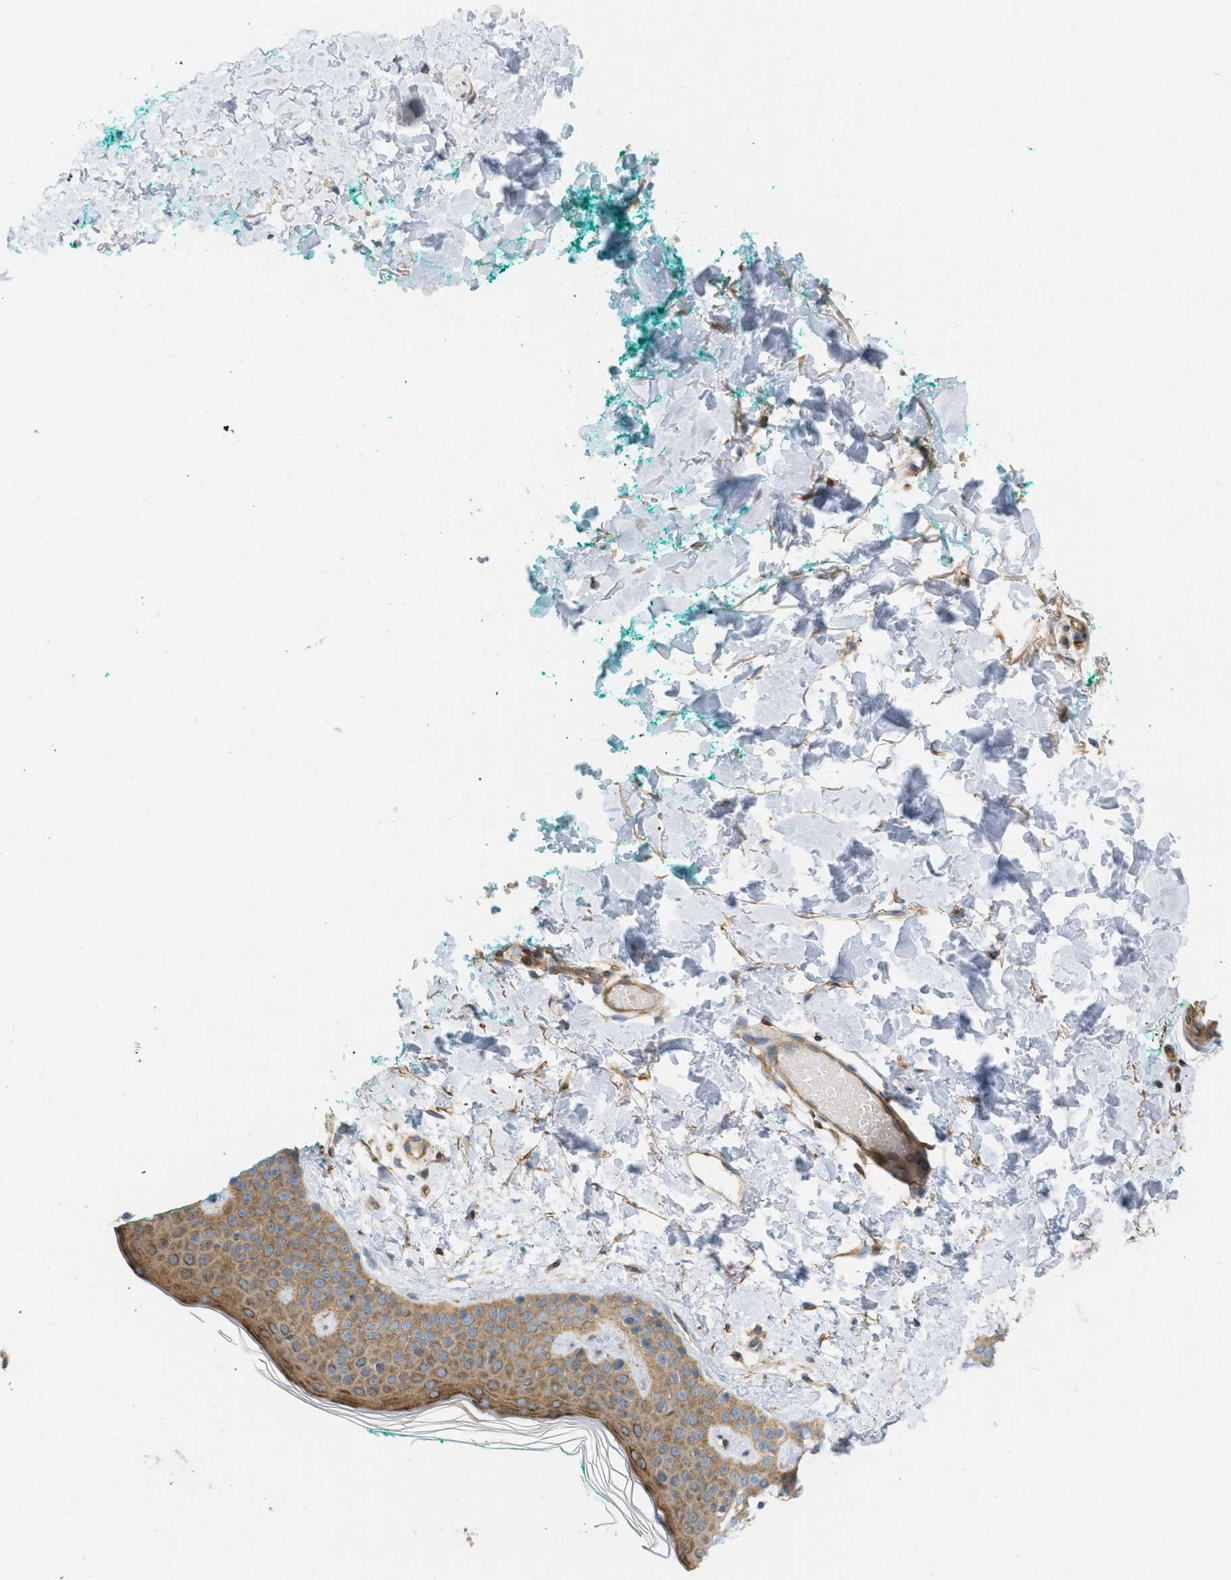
{"staining": {"intensity": "moderate", "quantity": ">75%", "location": "cytoplasmic/membranous"}, "tissue": "skin", "cell_type": "Fibroblasts", "image_type": "normal", "snomed": [{"axis": "morphology", "description": "Normal tissue, NOS"}, {"axis": "topography", "description": "Skin"}], "caption": "The histopathology image shows staining of normal skin, revealing moderate cytoplasmic/membranous protein positivity (brown color) within fibroblasts. Nuclei are stained in blue.", "gene": "STRN", "patient": {"sex": "male", "age": 30}}